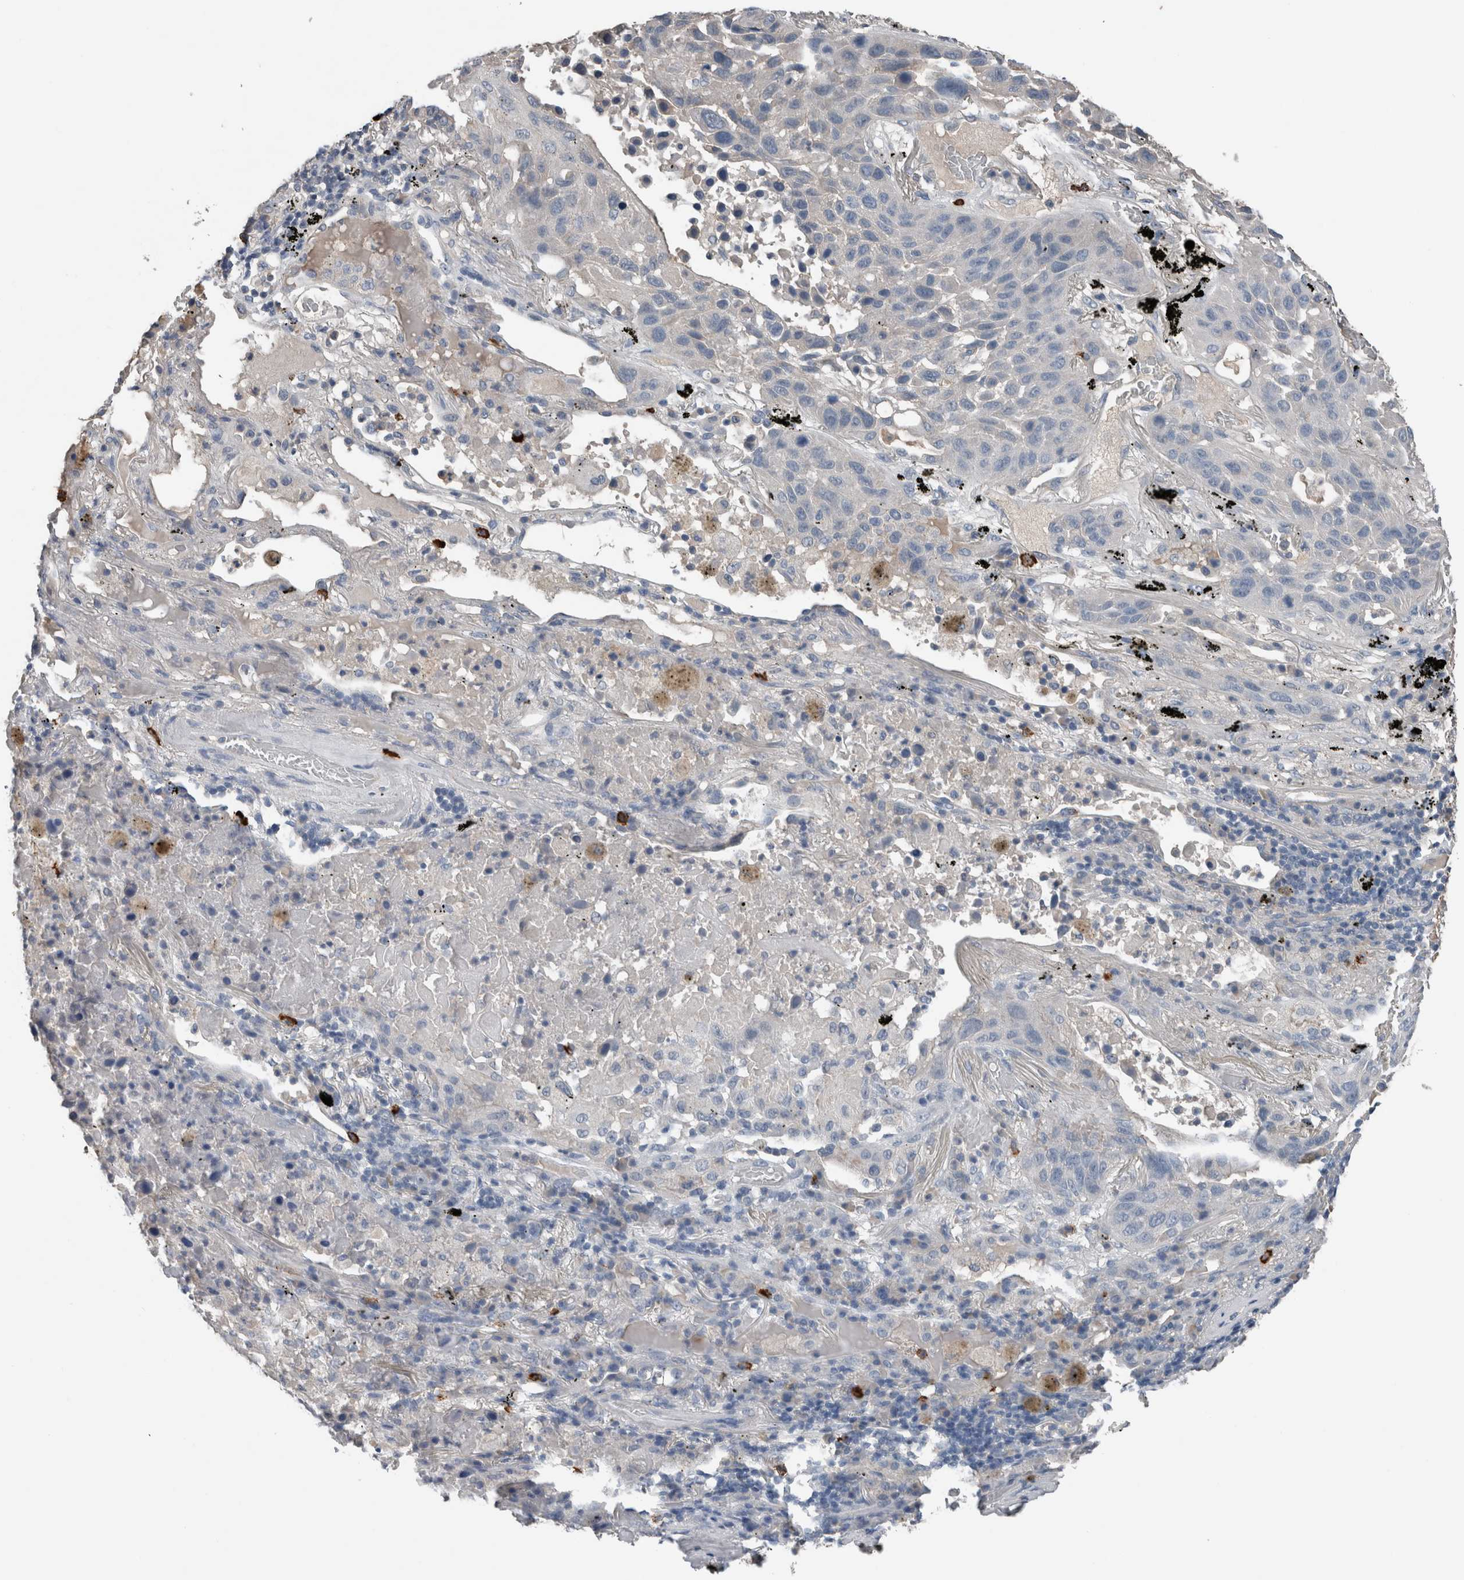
{"staining": {"intensity": "negative", "quantity": "none", "location": "none"}, "tissue": "lung cancer", "cell_type": "Tumor cells", "image_type": "cancer", "snomed": [{"axis": "morphology", "description": "Squamous cell carcinoma, NOS"}, {"axis": "topography", "description": "Lung"}], "caption": "Tumor cells show no significant protein positivity in lung cancer (squamous cell carcinoma).", "gene": "CRNN", "patient": {"sex": "male", "age": 57}}